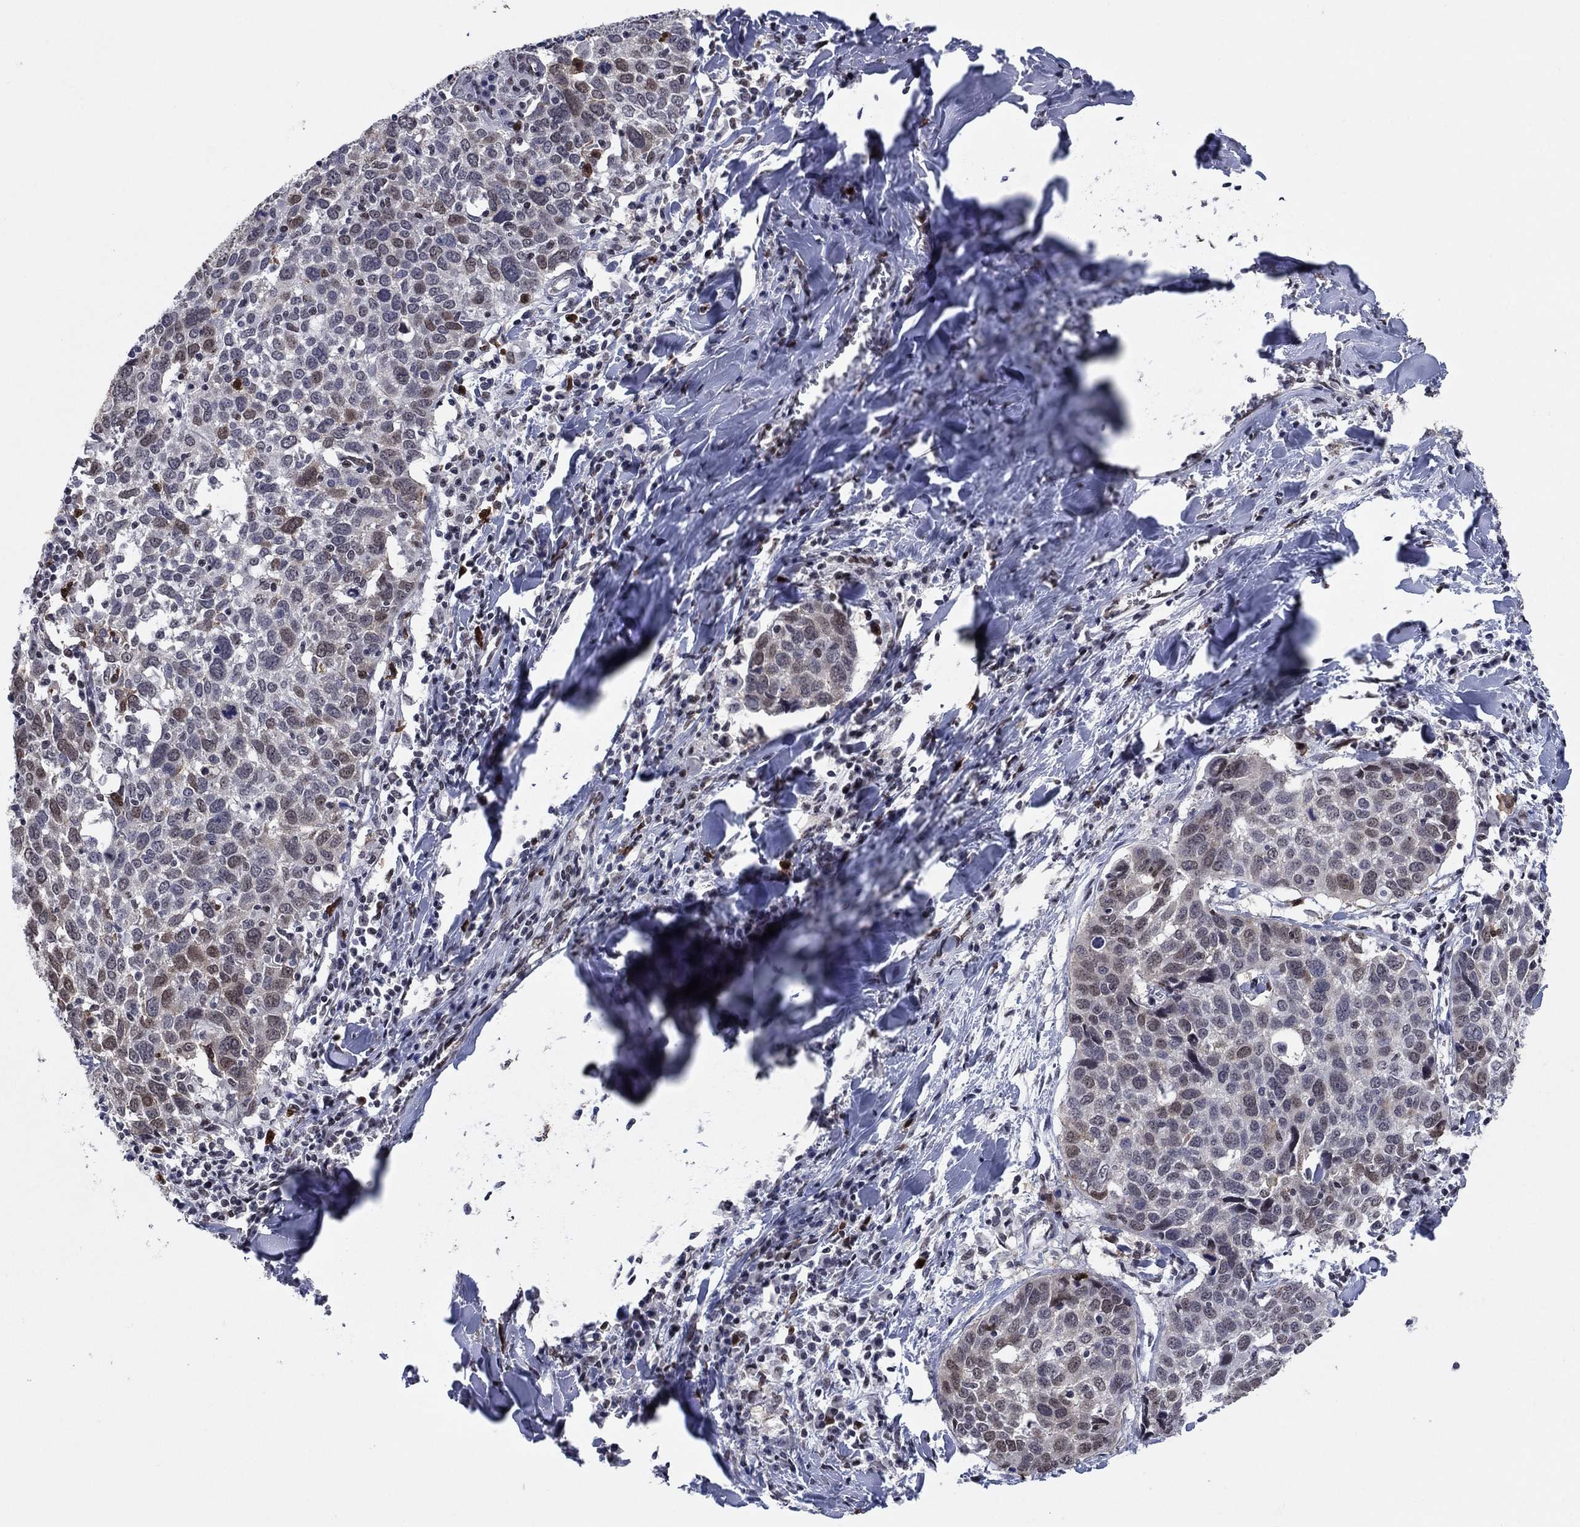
{"staining": {"intensity": "weak", "quantity": "<25%", "location": "nuclear"}, "tissue": "lung cancer", "cell_type": "Tumor cells", "image_type": "cancer", "snomed": [{"axis": "morphology", "description": "Squamous cell carcinoma, NOS"}, {"axis": "topography", "description": "Lung"}], "caption": "Tumor cells show no significant protein staining in squamous cell carcinoma (lung).", "gene": "TYMS", "patient": {"sex": "male", "age": 57}}